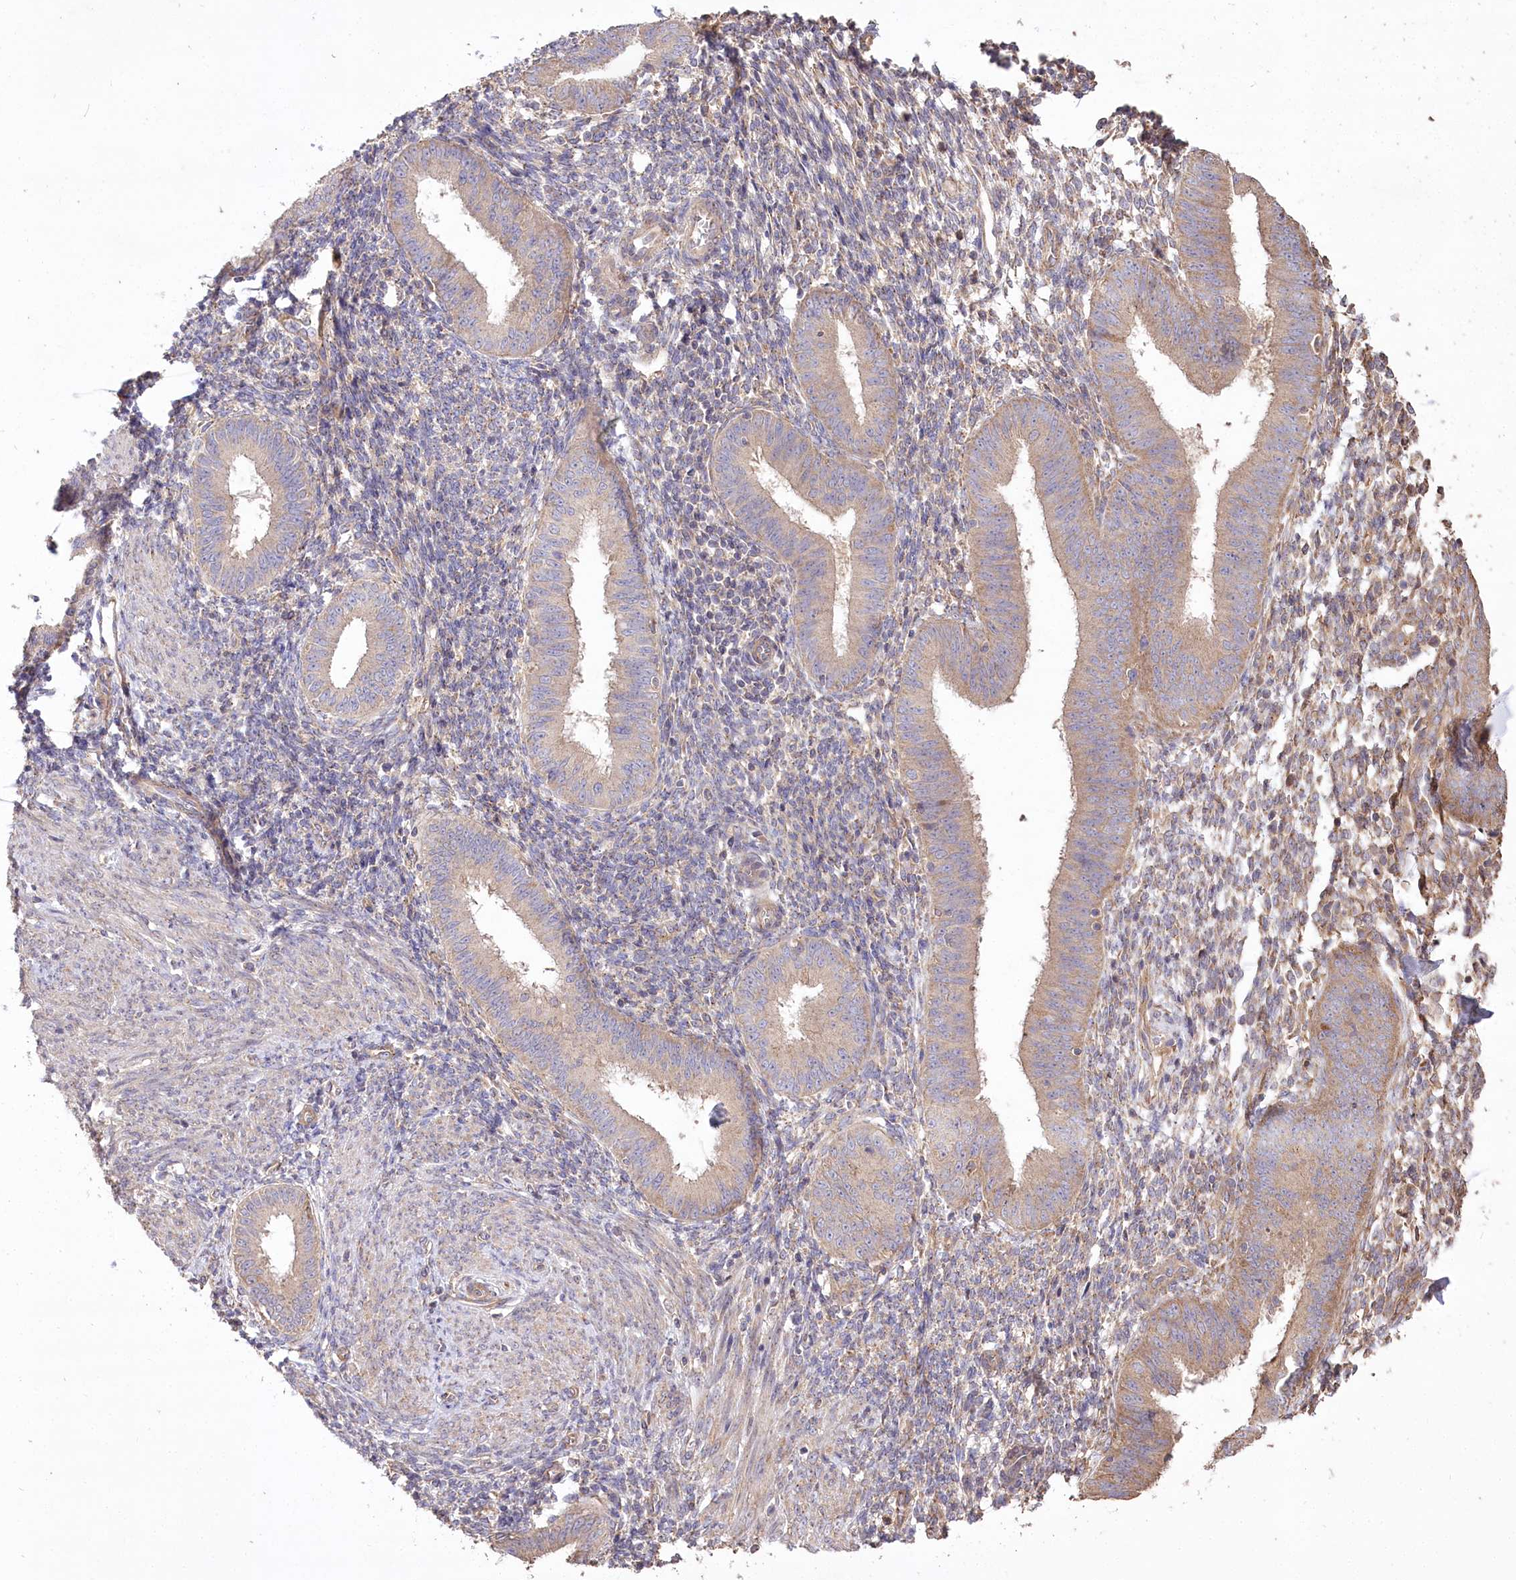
{"staining": {"intensity": "negative", "quantity": "none", "location": "none"}, "tissue": "endometrium", "cell_type": "Cells in endometrial stroma", "image_type": "normal", "snomed": [{"axis": "morphology", "description": "Normal tissue, NOS"}, {"axis": "topography", "description": "Uterus"}, {"axis": "topography", "description": "Endometrium"}], "caption": "Immunohistochemistry image of unremarkable human endometrium stained for a protein (brown), which reveals no expression in cells in endometrial stroma.", "gene": "PRSS53", "patient": {"sex": "female", "age": 48}}